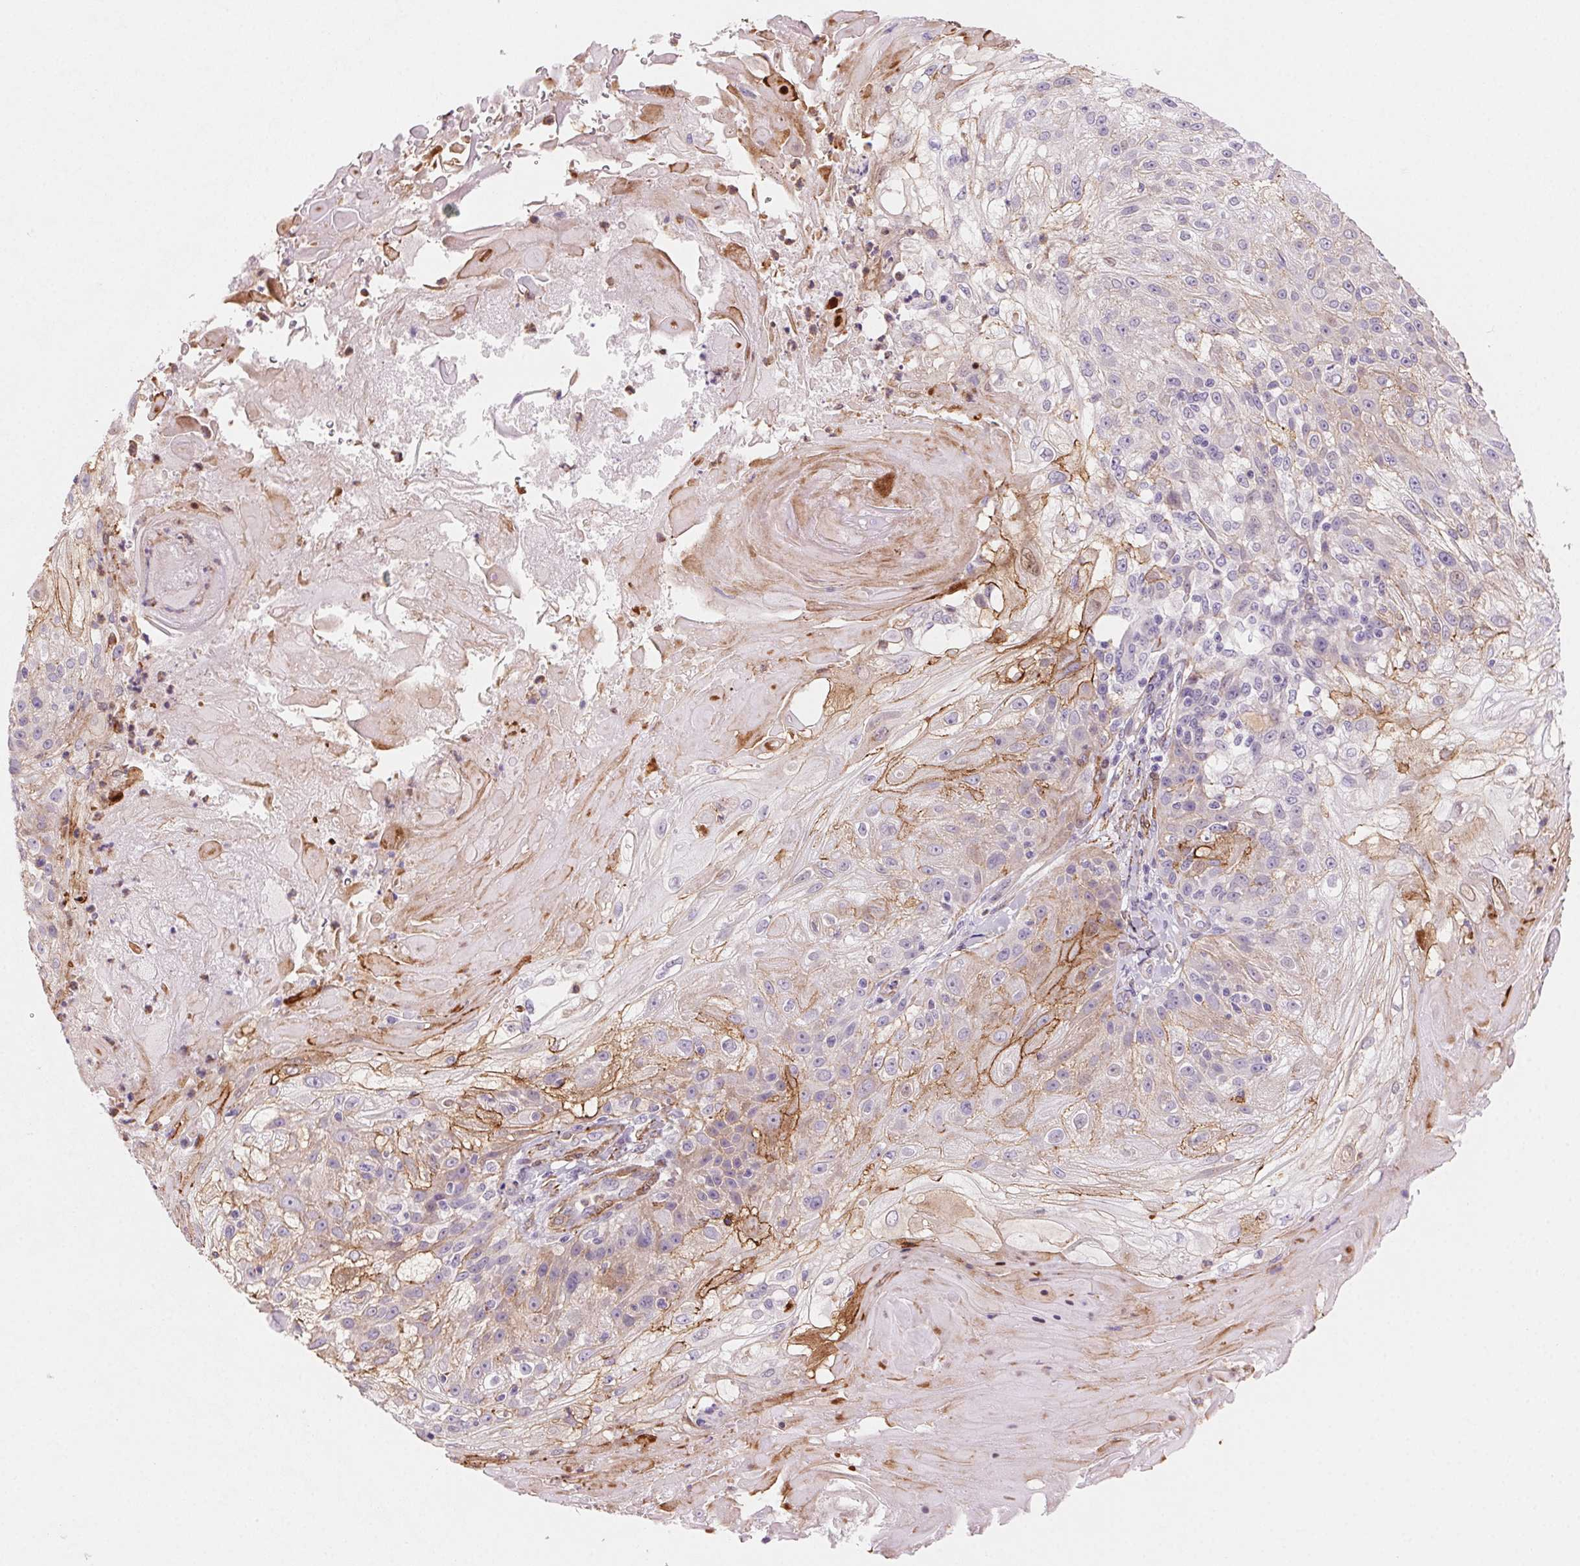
{"staining": {"intensity": "moderate", "quantity": "<25%", "location": "cytoplasmic/membranous"}, "tissue": "skin cancer", "cell_type": "Tumor cells", "image_type": "cancer", "snomed": [{"axis": "morphology", "description": "Normal tissue, NOS"}, {"axis": "morphology", "description": "Squamous cell carcinoma, NOS"}, {"axis": "topography", "description": "Skin"}], "caption": "Moderate cytoplasmic/membranous positivity is present in approximately <25% of tumor cells in skin cancer (squamous cell carcinoma).", "gene": "GPX8", "patient": {"sex": "female", "age": 83}}